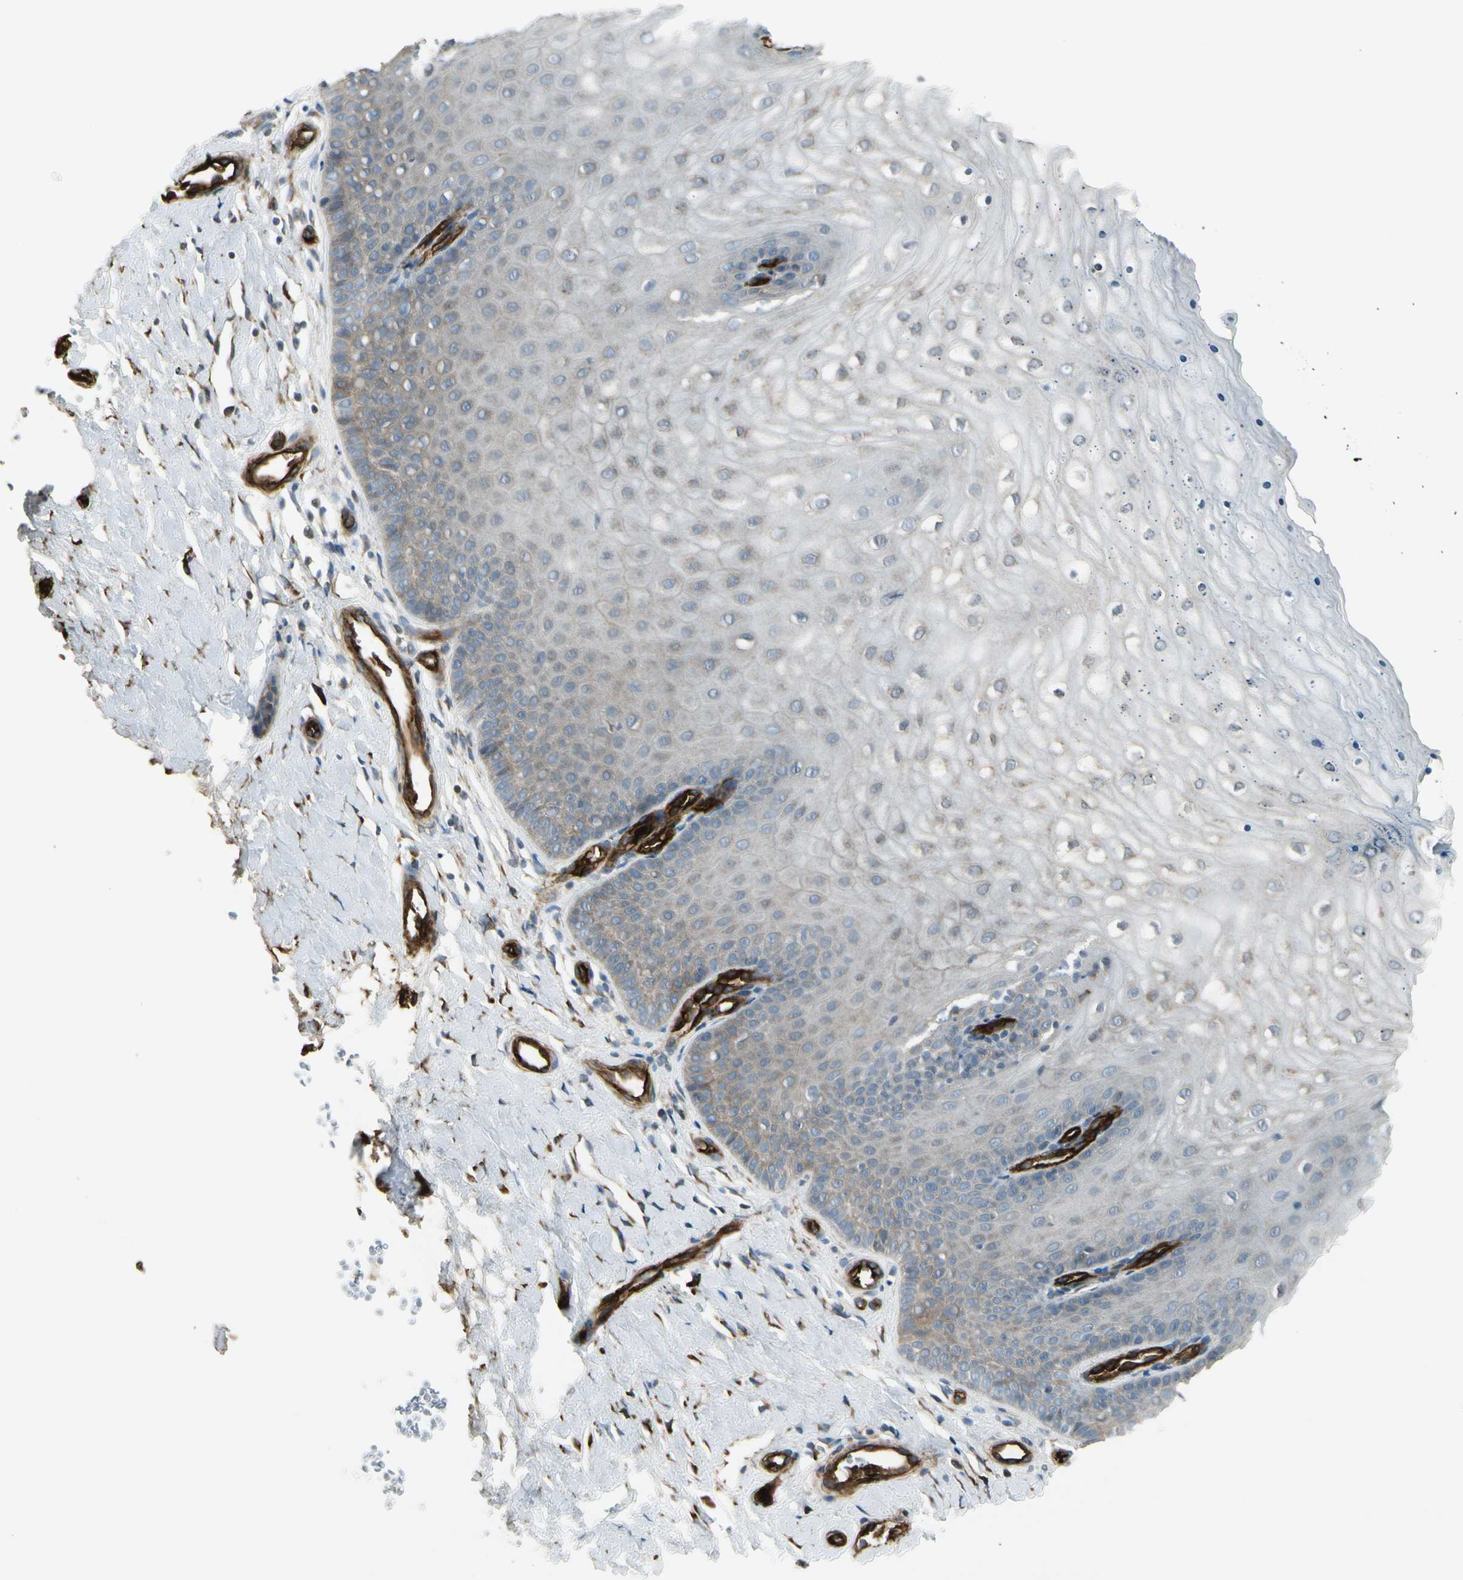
{"staining": {"intensity": "moderate", "quantity": ">75%", "location": "cytoplasmic/membranous"}, "tissue": "cervix", "cell_type": "Glandular cells", "image_type": "normal", "snomed": [{"axis": "morphology", "description": "Normal tissue, NOS"}, {"axis": "topography", "description": "Cervix"}], "caption": "Moderate cytoplasmic/membranous positivity is appreciated in approximately >75% of glandular cells in normal cervix. The protein of interest is stained brown, and the nuclei are stained in blue (DAB (3,3'-diaminobenzidine) IHC with brightfield microscopy, high magnification).", "gene": "MCAM", "patient": {"sex": "female", "age": 55}}